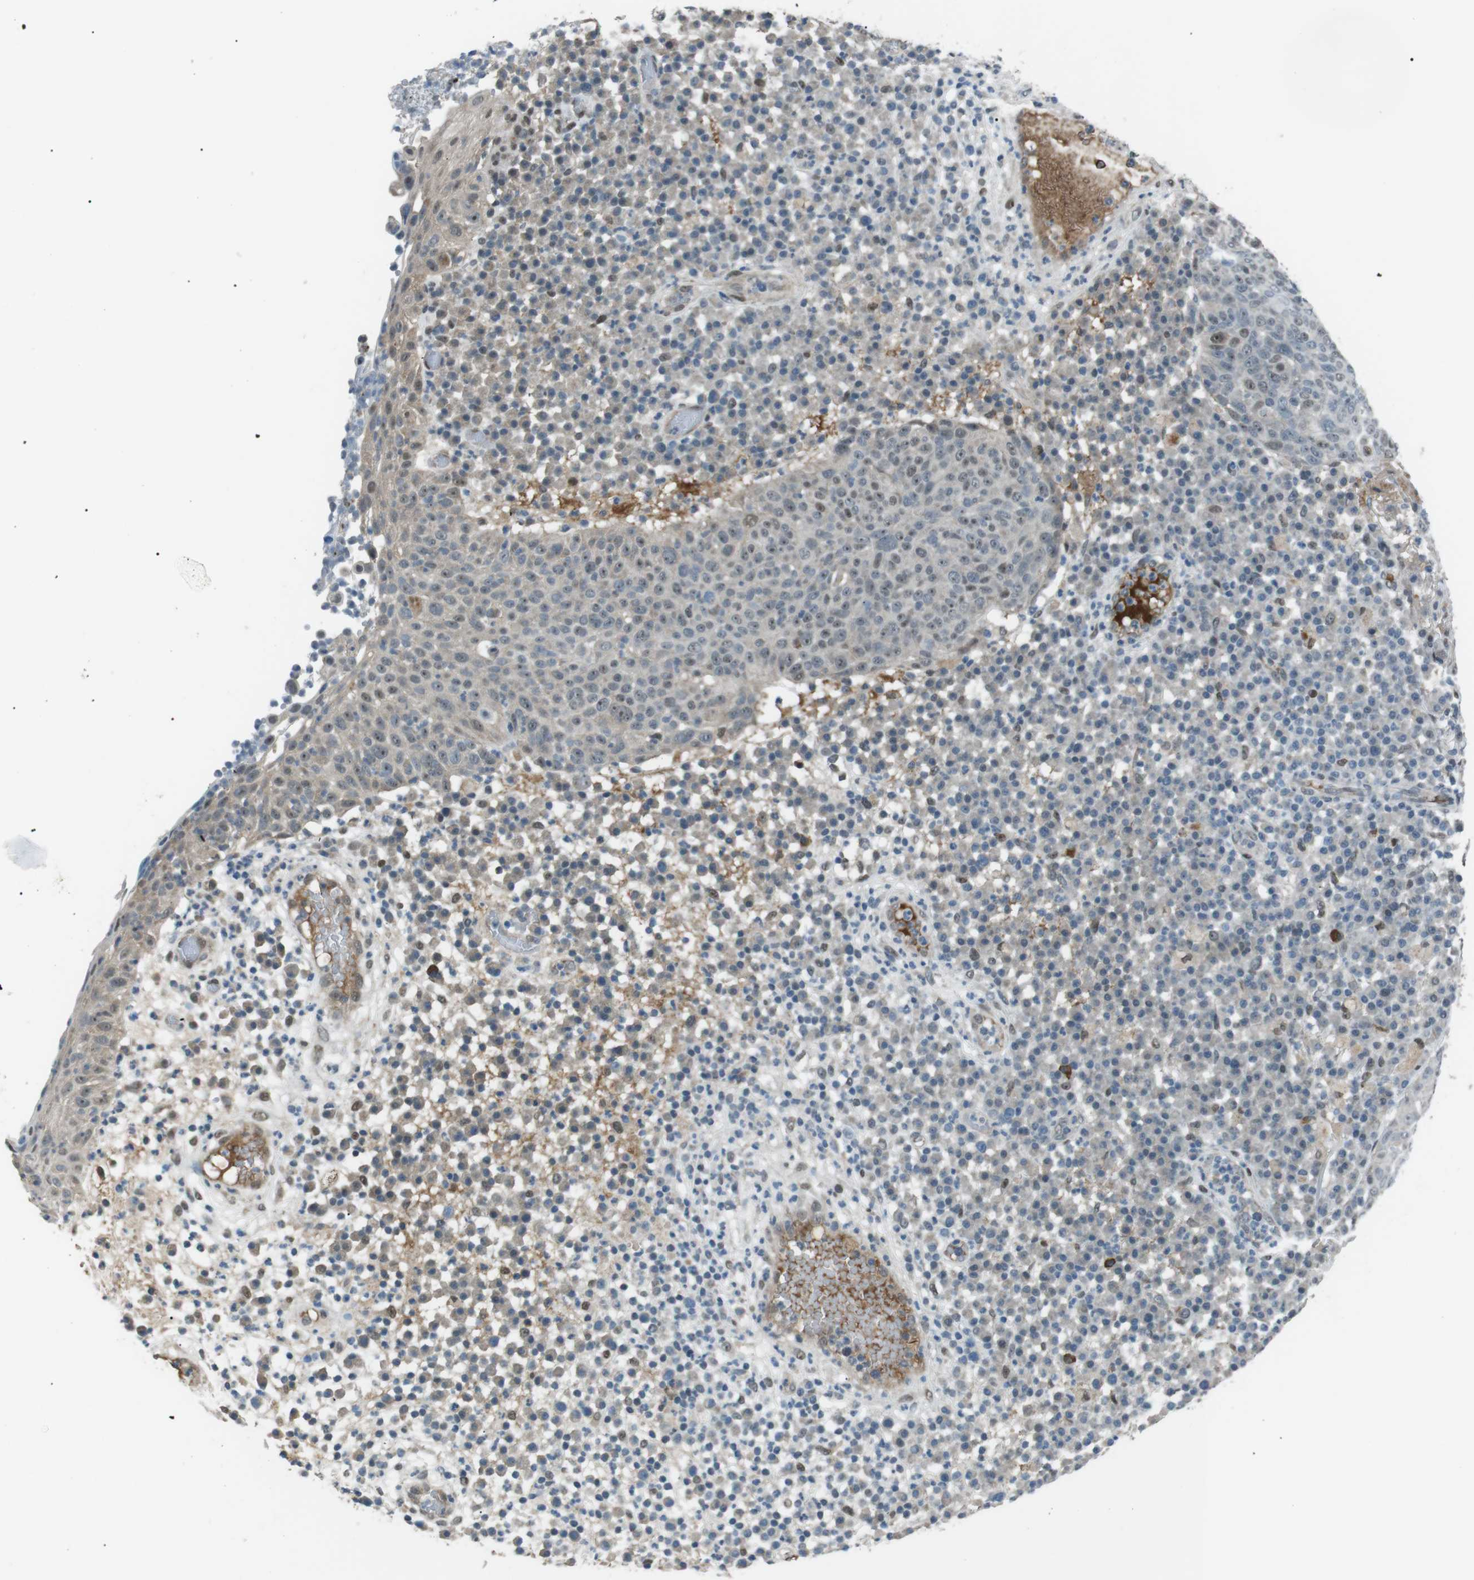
{"staining": {"intensity": "weak", "quantity": ">75%", "location": "nuclear"}, "tissue": "skin cancer", "cell_type": "Tumor cells", "image_type": "cancer", "snomed": [{"axis": "morphology", "description": "Squamous cell carcinoma in situ, NOS"}, {"axis": "morphology", "description": "Squamous cell carcinoma, NOS"}, {"axis": "topography", "description": "Skin"}], "caption": "The histopathology image displays a brown stain indicating the presence of a protein in the nuclear of tumor cells in squamous cell carcinoma (skin).", "gene": "SRPK2", "patient": {"sex": "male", "age": 93}}